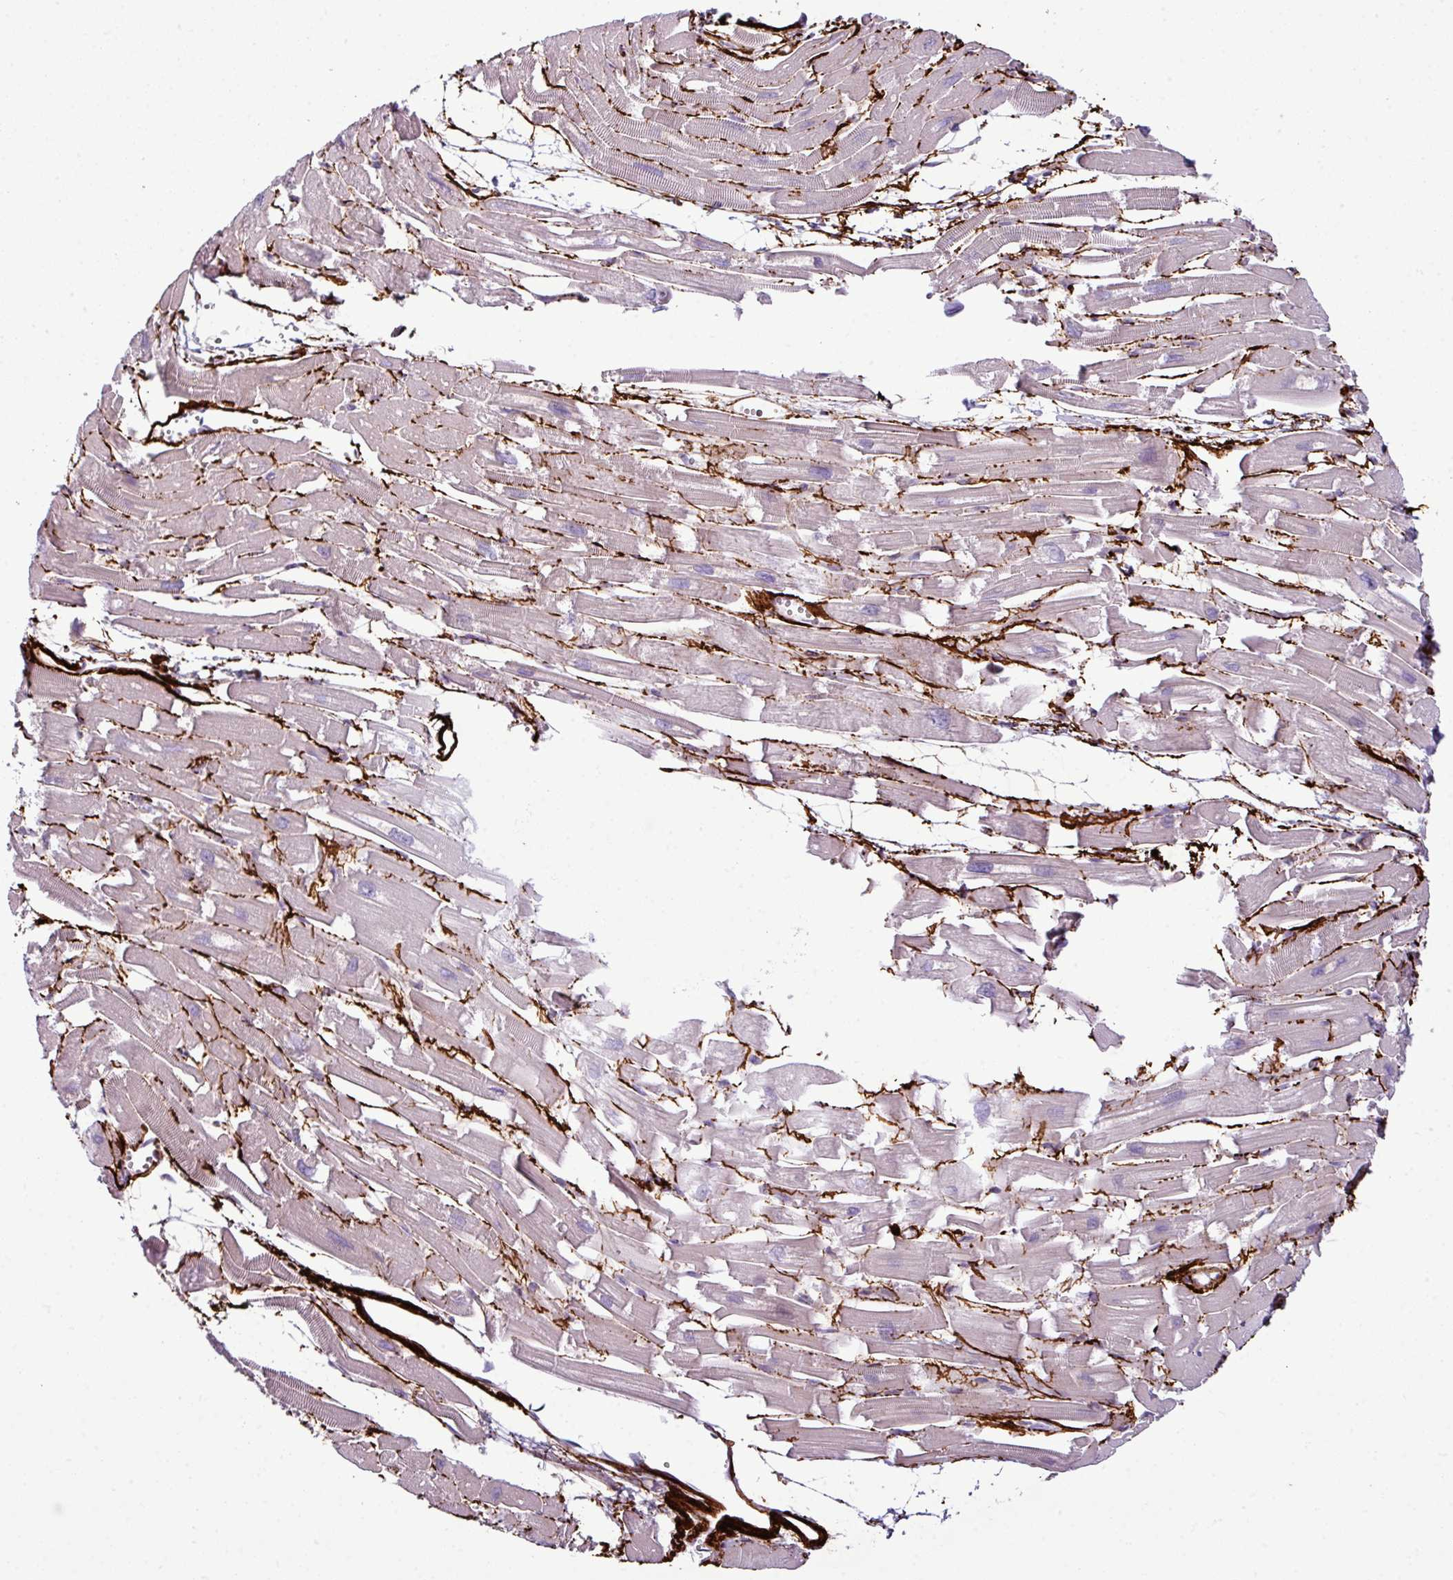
{"staining": {"intensity": "weak", "quantity": "25%-75%", "location": "cytoplasmic/membranous"}, "tissue": "heart muscle", "cell_type": "Cardiomyocytes", "image_type": "normal", "snomed": [{"axis": "morphology", "description": "Normal tissue, NOS"}, {"axis": "topography", "description": "Heart"}], "caption": "An IHC image of benign tissue is shown. Protein staining in brown highlights weak cytoplasmic/membranous positivity in heart muscle within cardiomyocytes. The staining was performed using DAB to visualize the protein expression in brown, while the nuclei were stained in blue with hematoxylin (Magnification: 20x).", "gene": "COL8A1", "patient": {"sex": "male", "age": 54}}